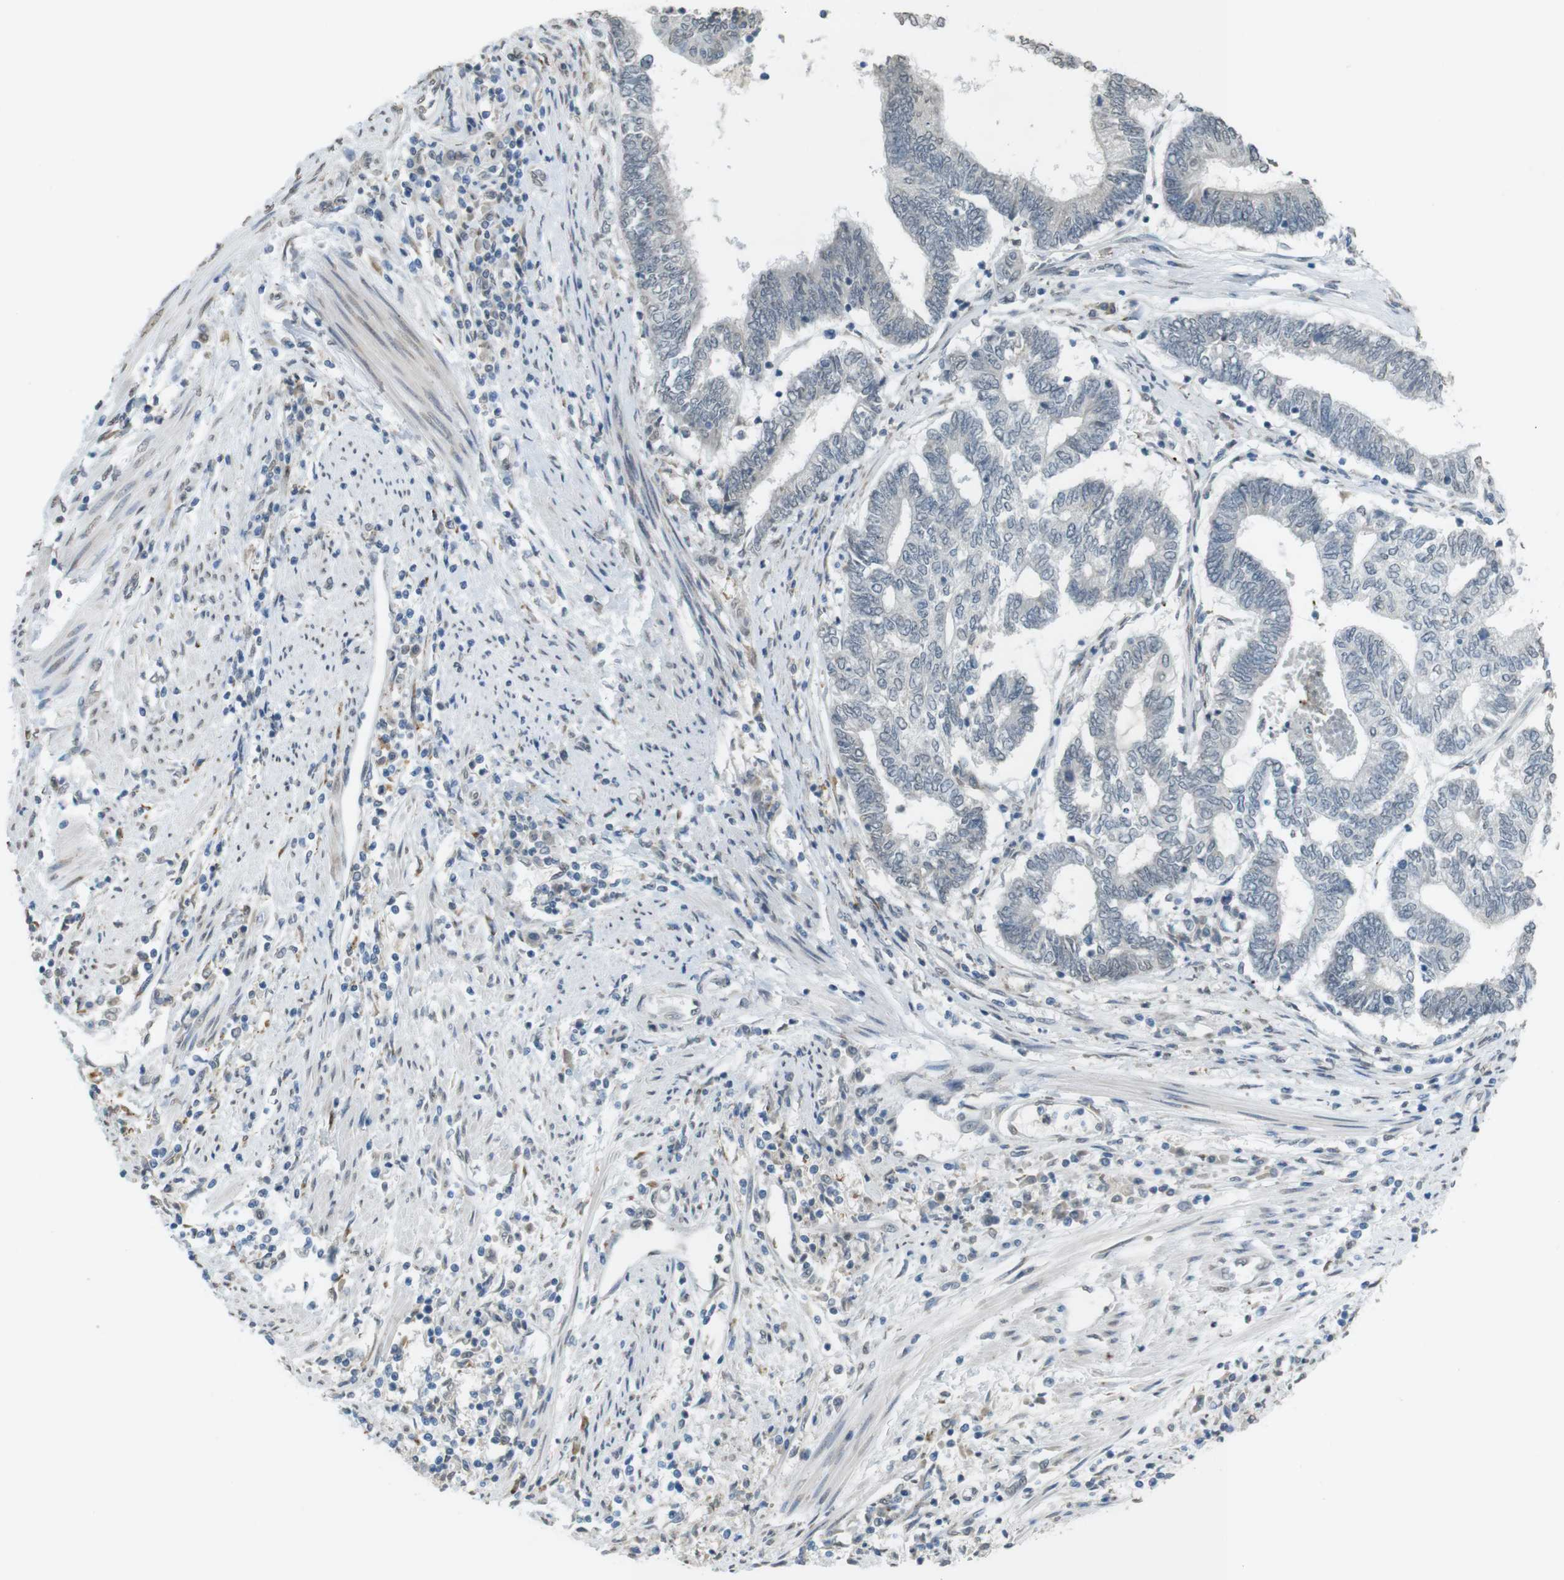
{"staining": {"intensity": "negative", "quantity": "none", "location": "none"}, "tissue": "endometrial cancer", "cell_type": "Tumor cells", "image_type": "cancer", "snomed": [{"axis": "morphology", "description": "Adenocarcinoma, NOS"}, {"axis": "topography", "description": "Uterus"}, {"axis": "topography", "description": "Endometrium"}], "caption": "IHC image of neoplastic tissue: adenocarcinoma (endometrial) stained with DAB (3,3'-diaminobenzidine) demonstrates no significant protein positivity in tumor cells. The staining was performed using DAB to visualize the protein expression in brown, while the nuclei were stained in blue with hematoxylin (Magnification: 20x).", "gene": "FZD10", "patient": {"sex": "female", "age": 70}}